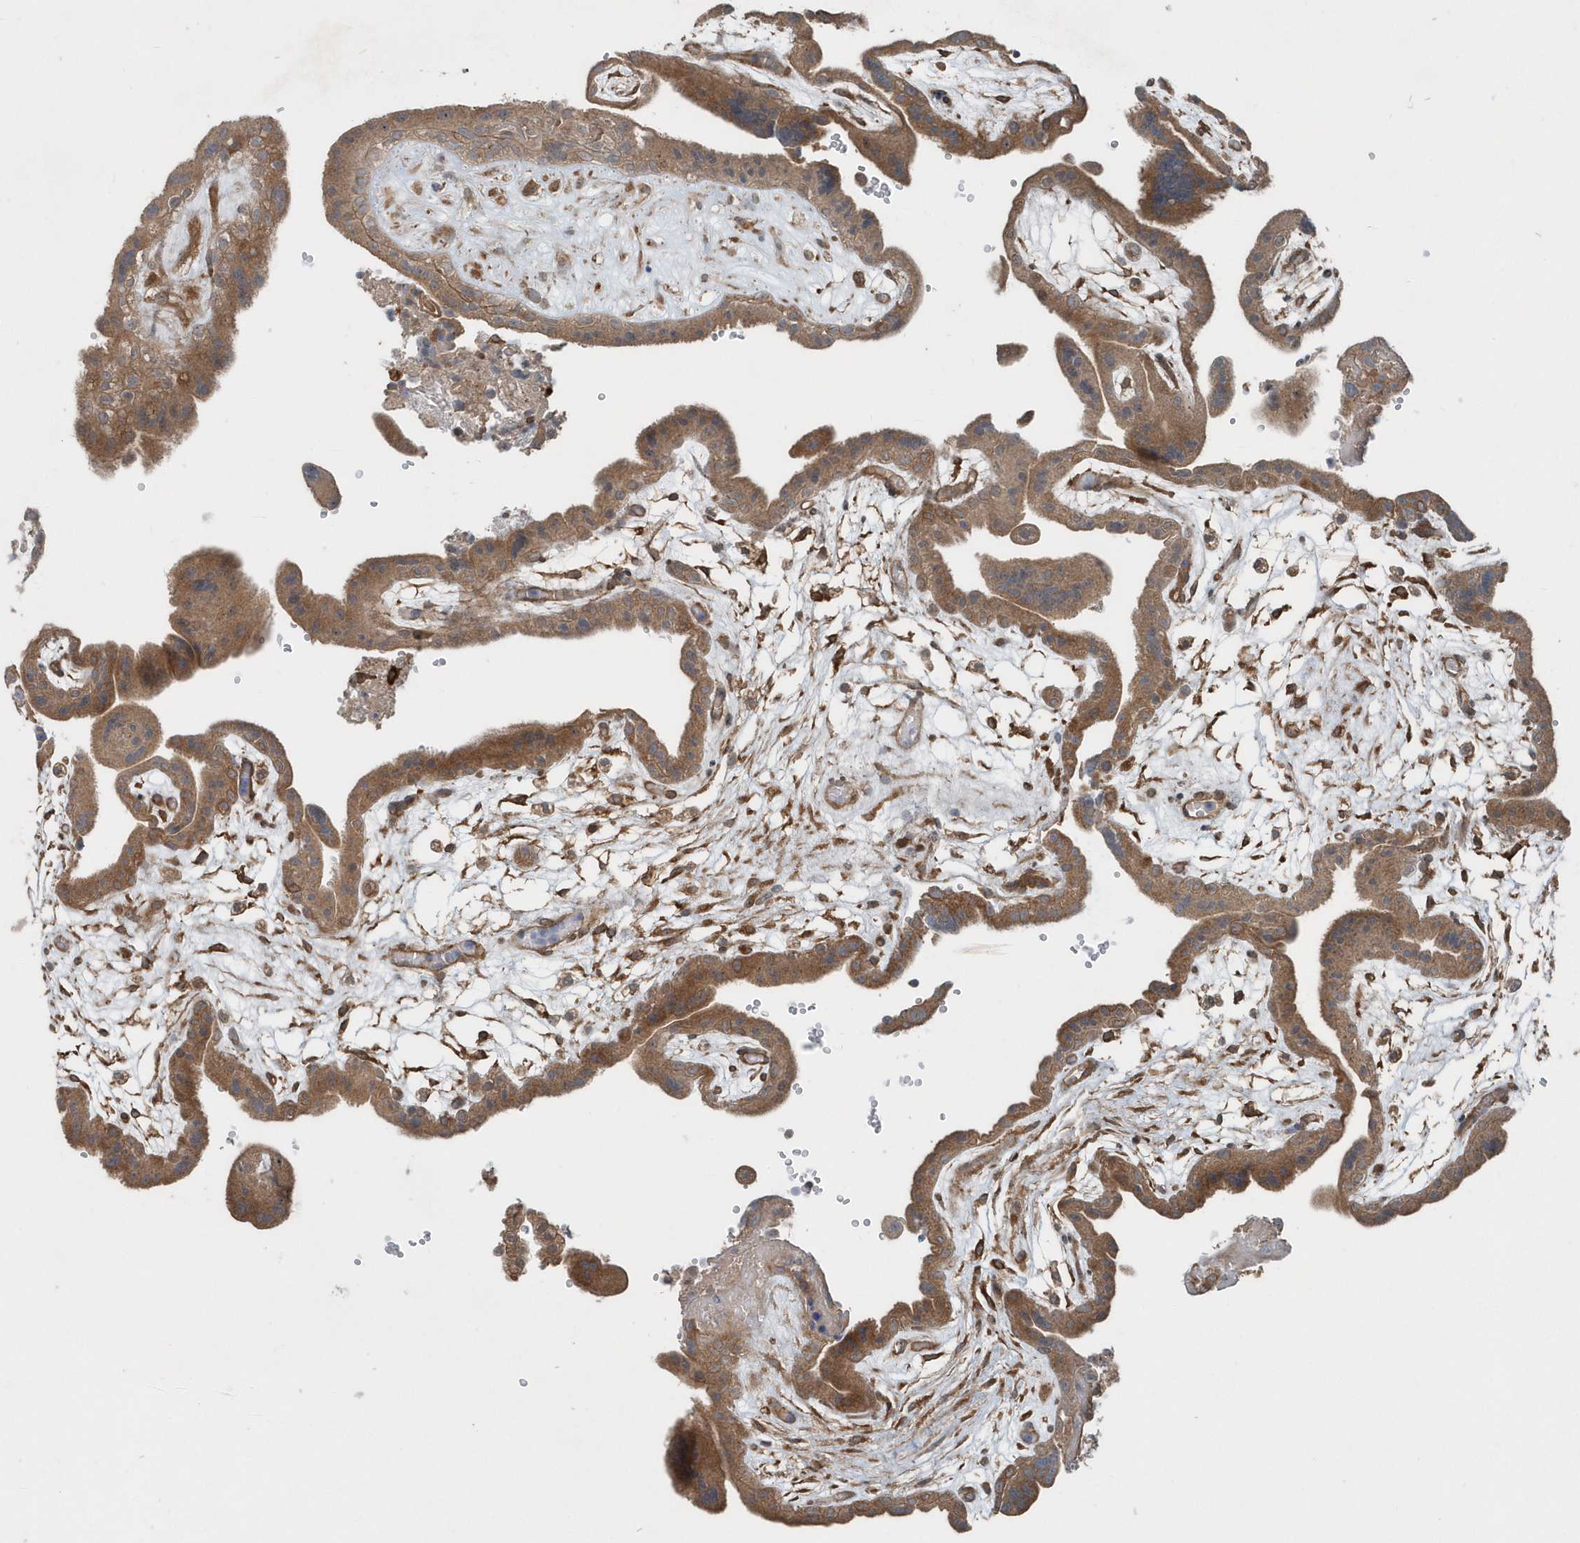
{"staining": {"intensity": "moderate", "quantity": ">75%", "location": "cytoplasmic/membranous"}, "tissue": "placenta", "cell_type": "Trophoblastic cells", "image_type": "normal", "snomed": [{"axis": "morphology", "description": "Normal tissue, NOS"}, {"axis": "topography", "description": "Placenta"}], "caption": "About >75% of trophoblastic cells in benign human placenta demonstrate moderate cytoplasmic/membranous protein staining as visualized by brown immunohistochemical staining.", "gene": "MCC", "patient": {"sex": "female", "age": 18}}